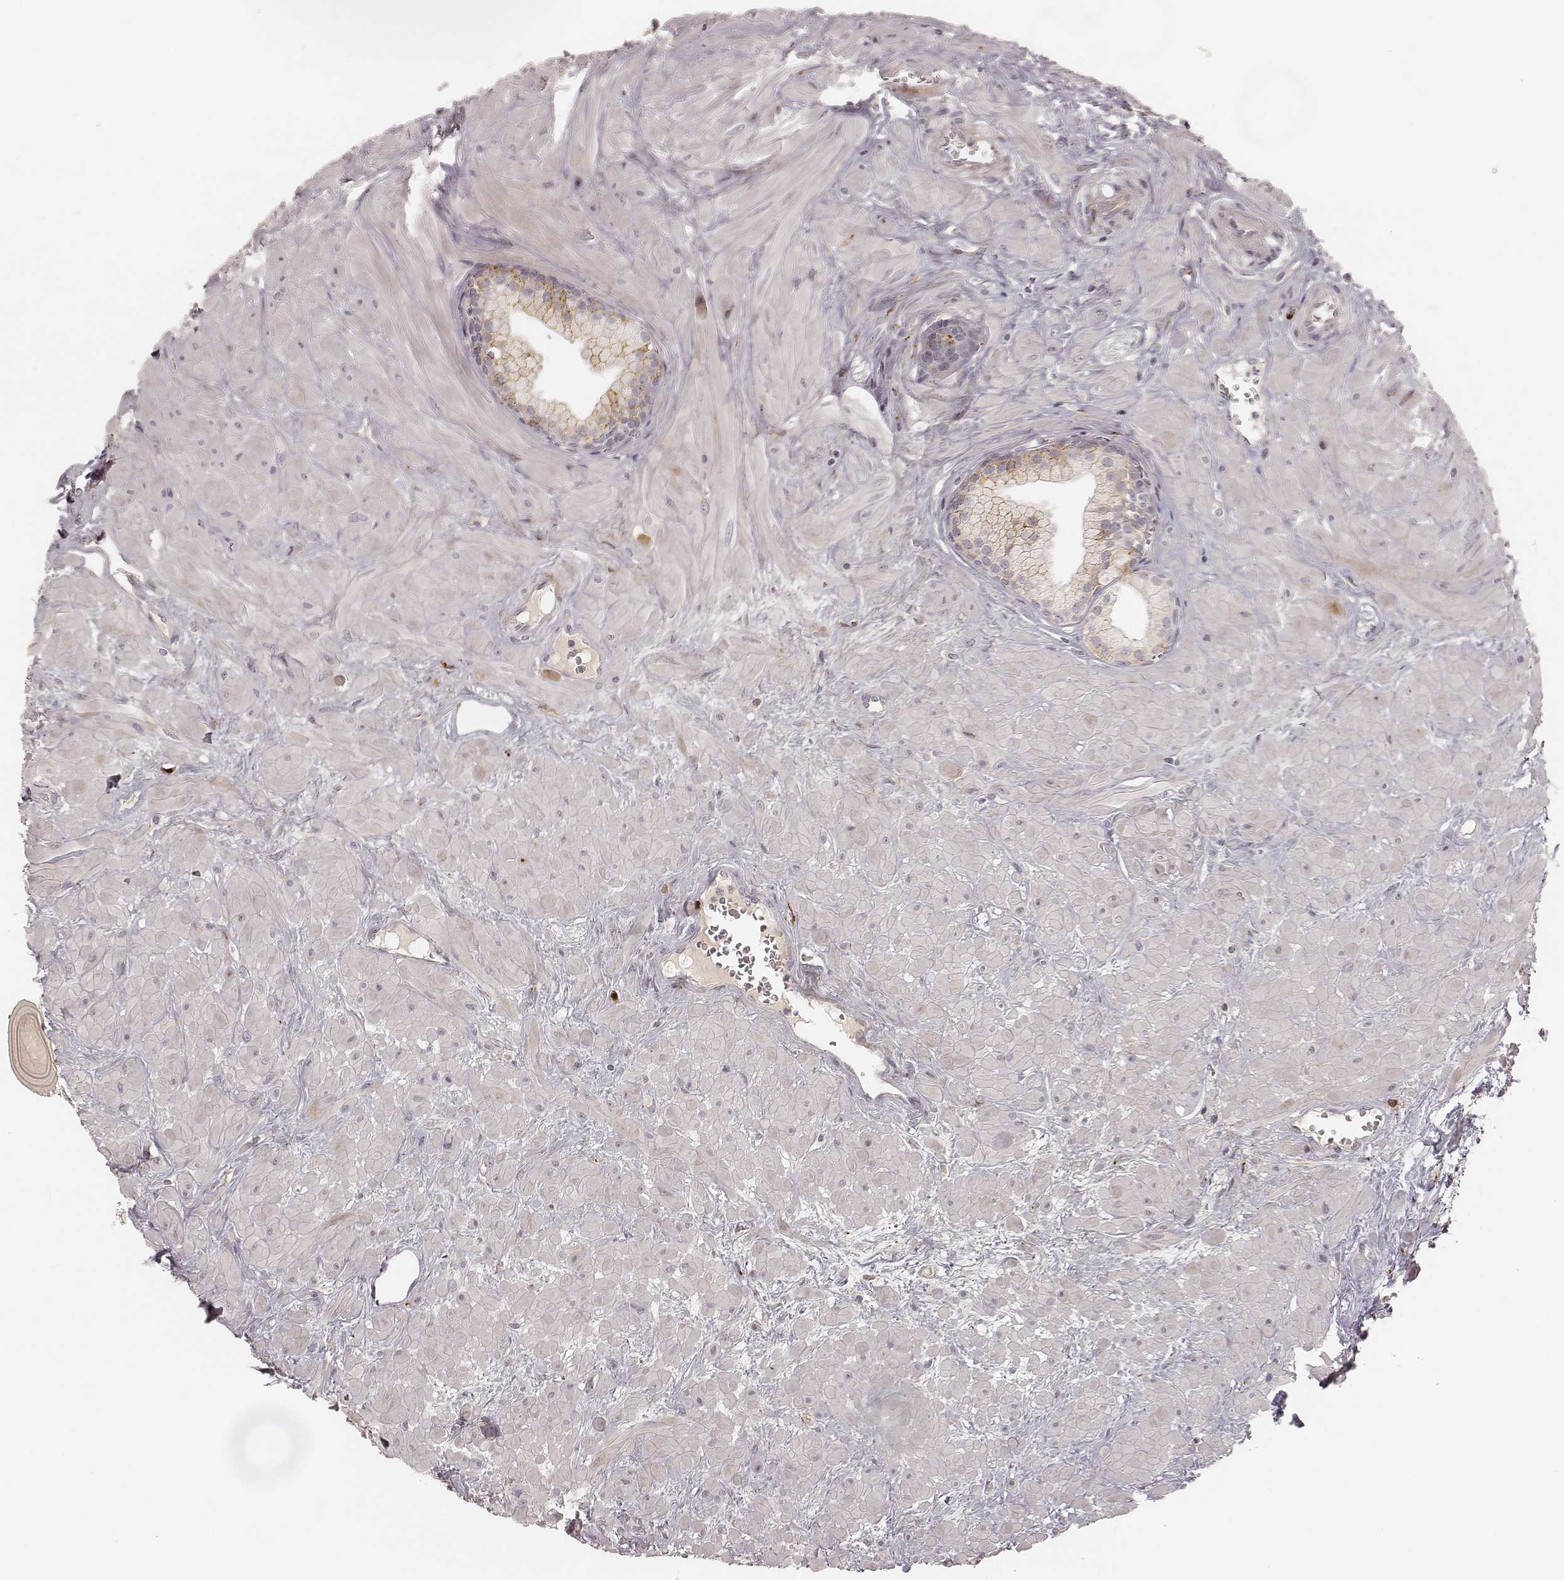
{"staining": {"intensity": "strong", "quantity": "25%-75%", "location": "cytoplasmic/membranous"}, "tissue": "prostate", "cell_type": "Glandular cells", "image_type": "normal", "snomed": [{"axis": "morphology", "description": "Normal tissue, NOS"}, {"axis": "topography", "description": "Prostate"}], "caption": "A micrograph showing strong cytoplasmic/membranous expression in about 25%-75% of glandular cells in normal prostate, as visualized by brown immunohistochemical staining.", "gene": "GORASP2", "patient": {"sex": "male", "age": 48}}